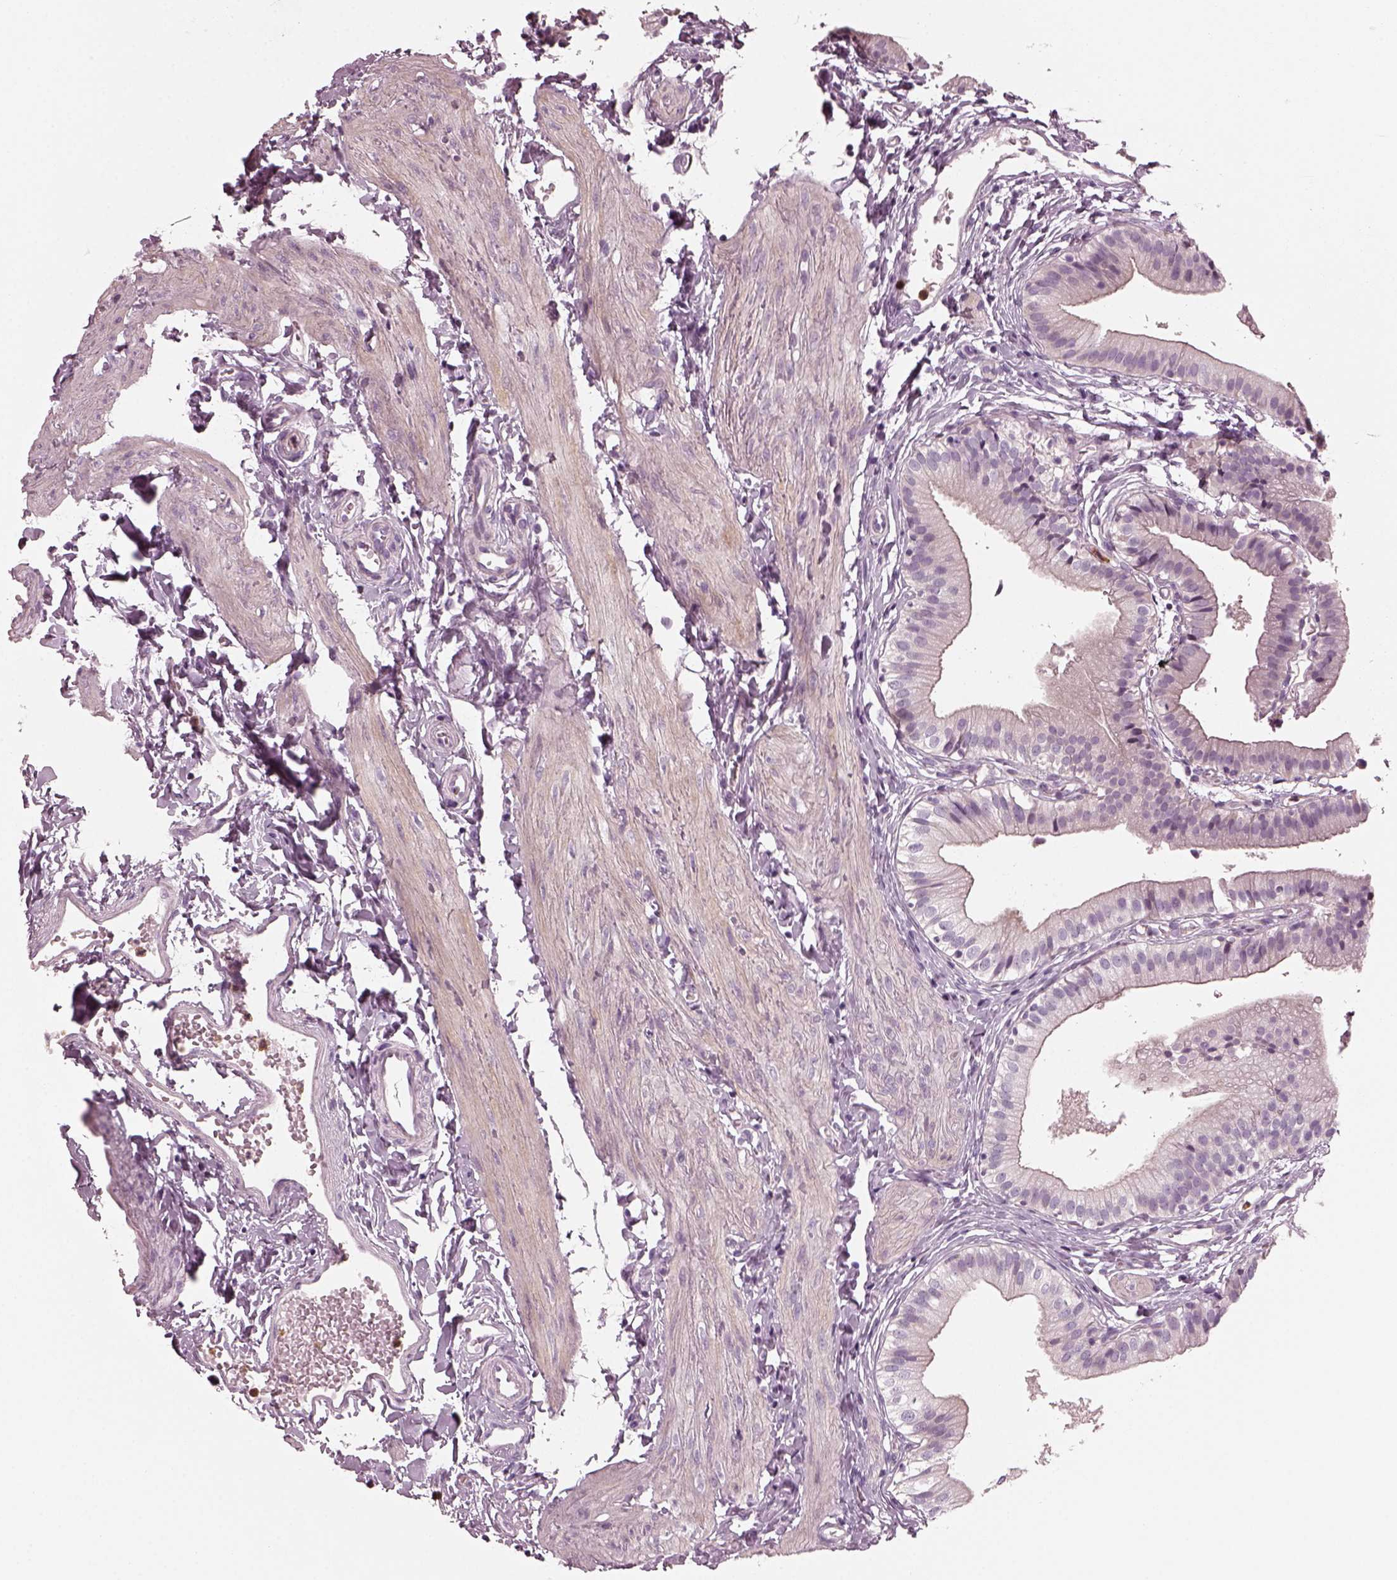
{"staining": {"intensity": "negative", "quantity": "none", "location": "none"}, "tissue": "gallbladder", "cell_type": "Glandular cells", "image_type": "normal", "snomed": [{"axis": "morphology", "description": "Normal tissue, NOS"}, {"axis": "topography", "description": "Gallbladder"}], "caption": "A high-resolution photomicrograph shows IHC staining of unremarkable gallbladder, which demonstrates no significant staining in glandular cells.", "gene": "CHIT1", "patient": {"sex": "female", "age": 47}}